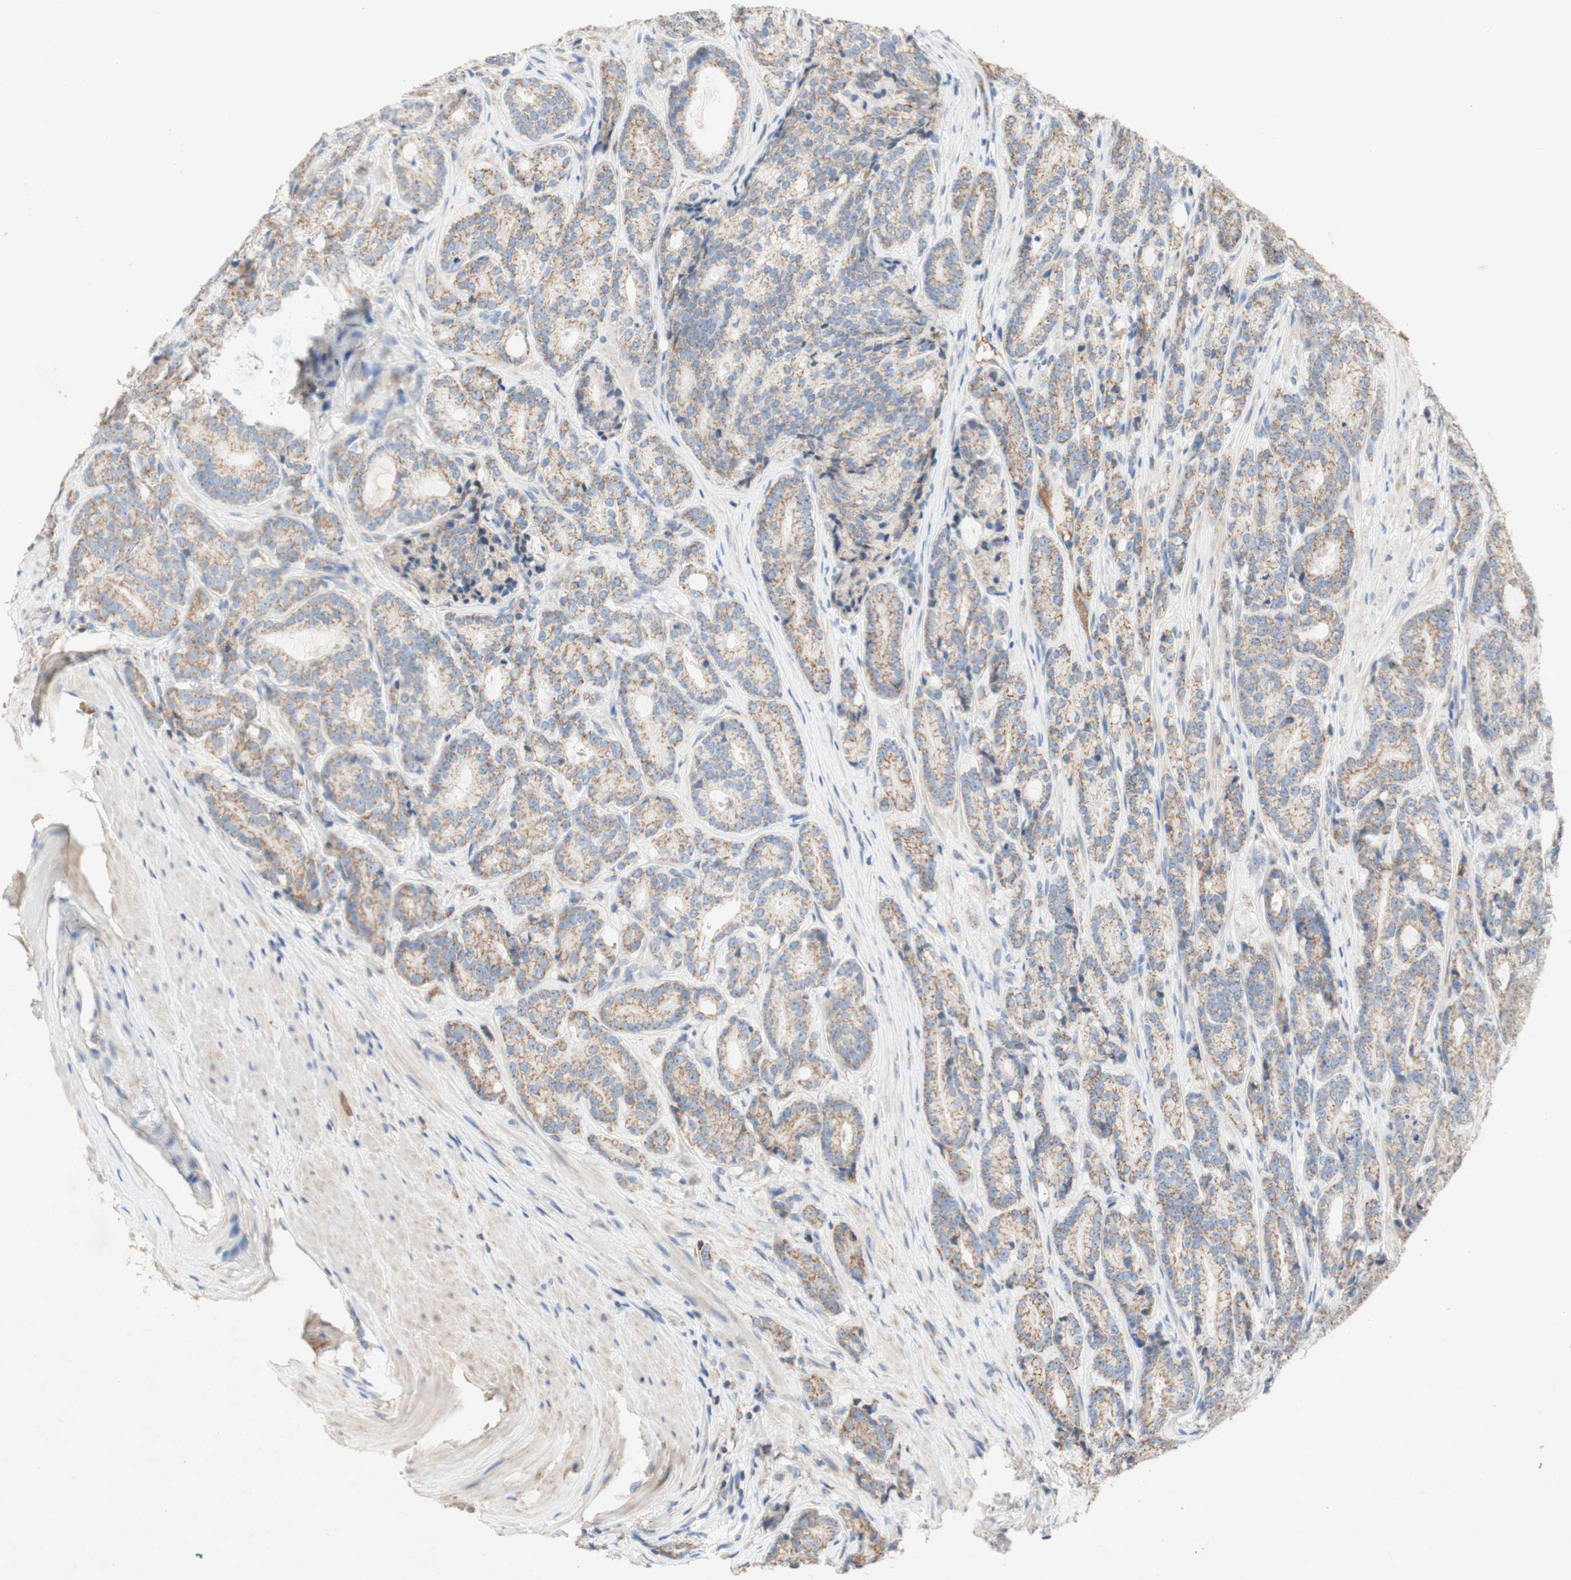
{"staining": {"intensity": "weak", "quantity": ">75%", "location": "cytoplasmic/membranous"}, "tissue": "prostate cancer", "cell_type": "Tumor cells", "image_type": "cancer", "snomed": [{"axis": "morphology", "description": "Adenocarcinoma, High grade"}, {"axis": "topography", "description": "Prostate"}], "caption": "Tumor cells demonstrate weak cytoplasmic/membranous expression in about >75% of cells in high-grade adenocarcinoma (prostate).", "gene": "SDHB", "patient": {"sex": "male", "age": 61}}